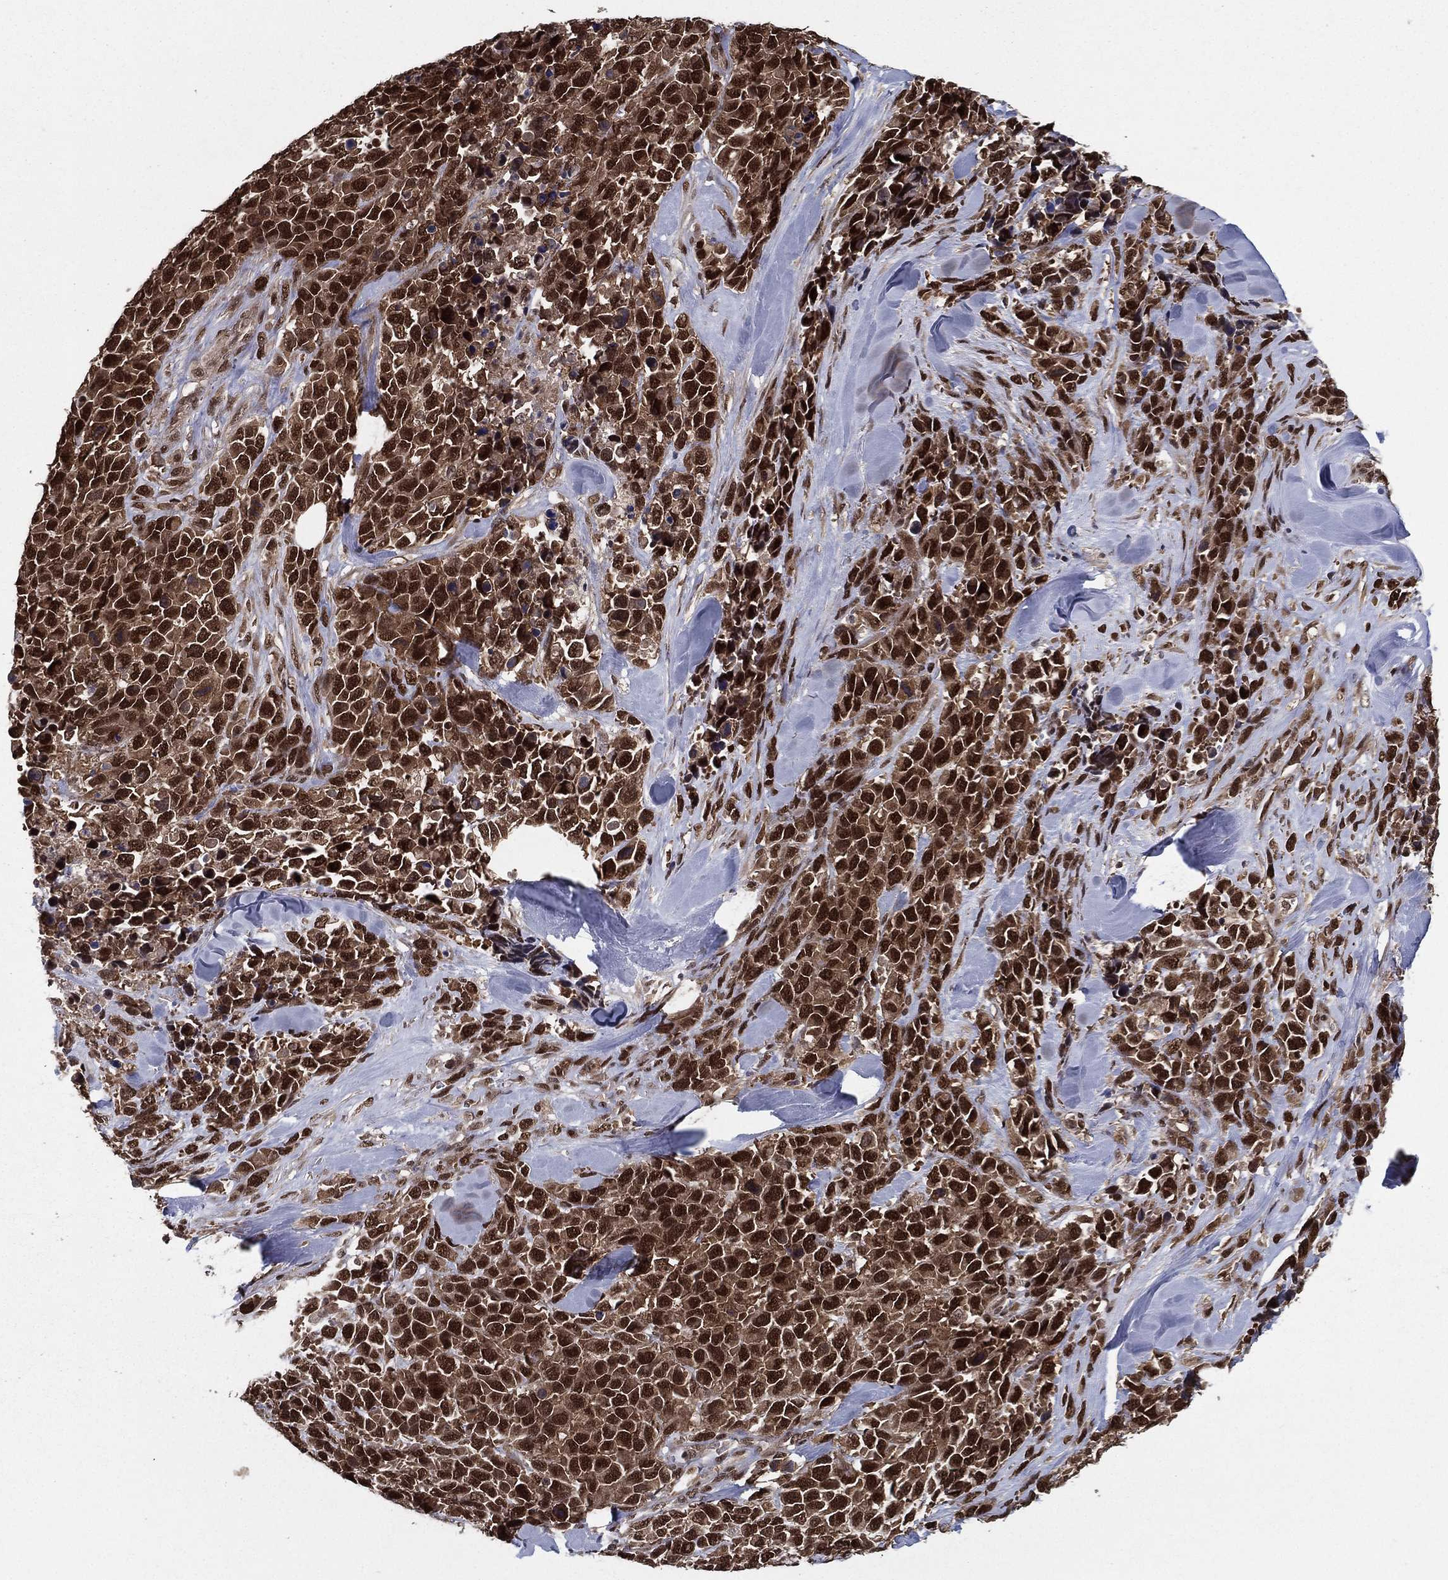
{"staining": {"intensity": "strong", "quantity": ">75%", "location": "nuclear"}, "tissue": "melanoma", "cell_type": "Tumor cells", "image_type": "cancer", "snomed": [{"axis": "morphology", "description": "Malignant melanoma, Metastatic site"}, {"axis": "topography", "description": "Skin"}], "caption": "Malignant melanoma (metastatic site) stained with a protein marker reveals strong staining in tumor cells.", "gene": "CARM1", "patient": {"sex": "male", "age": 84}}